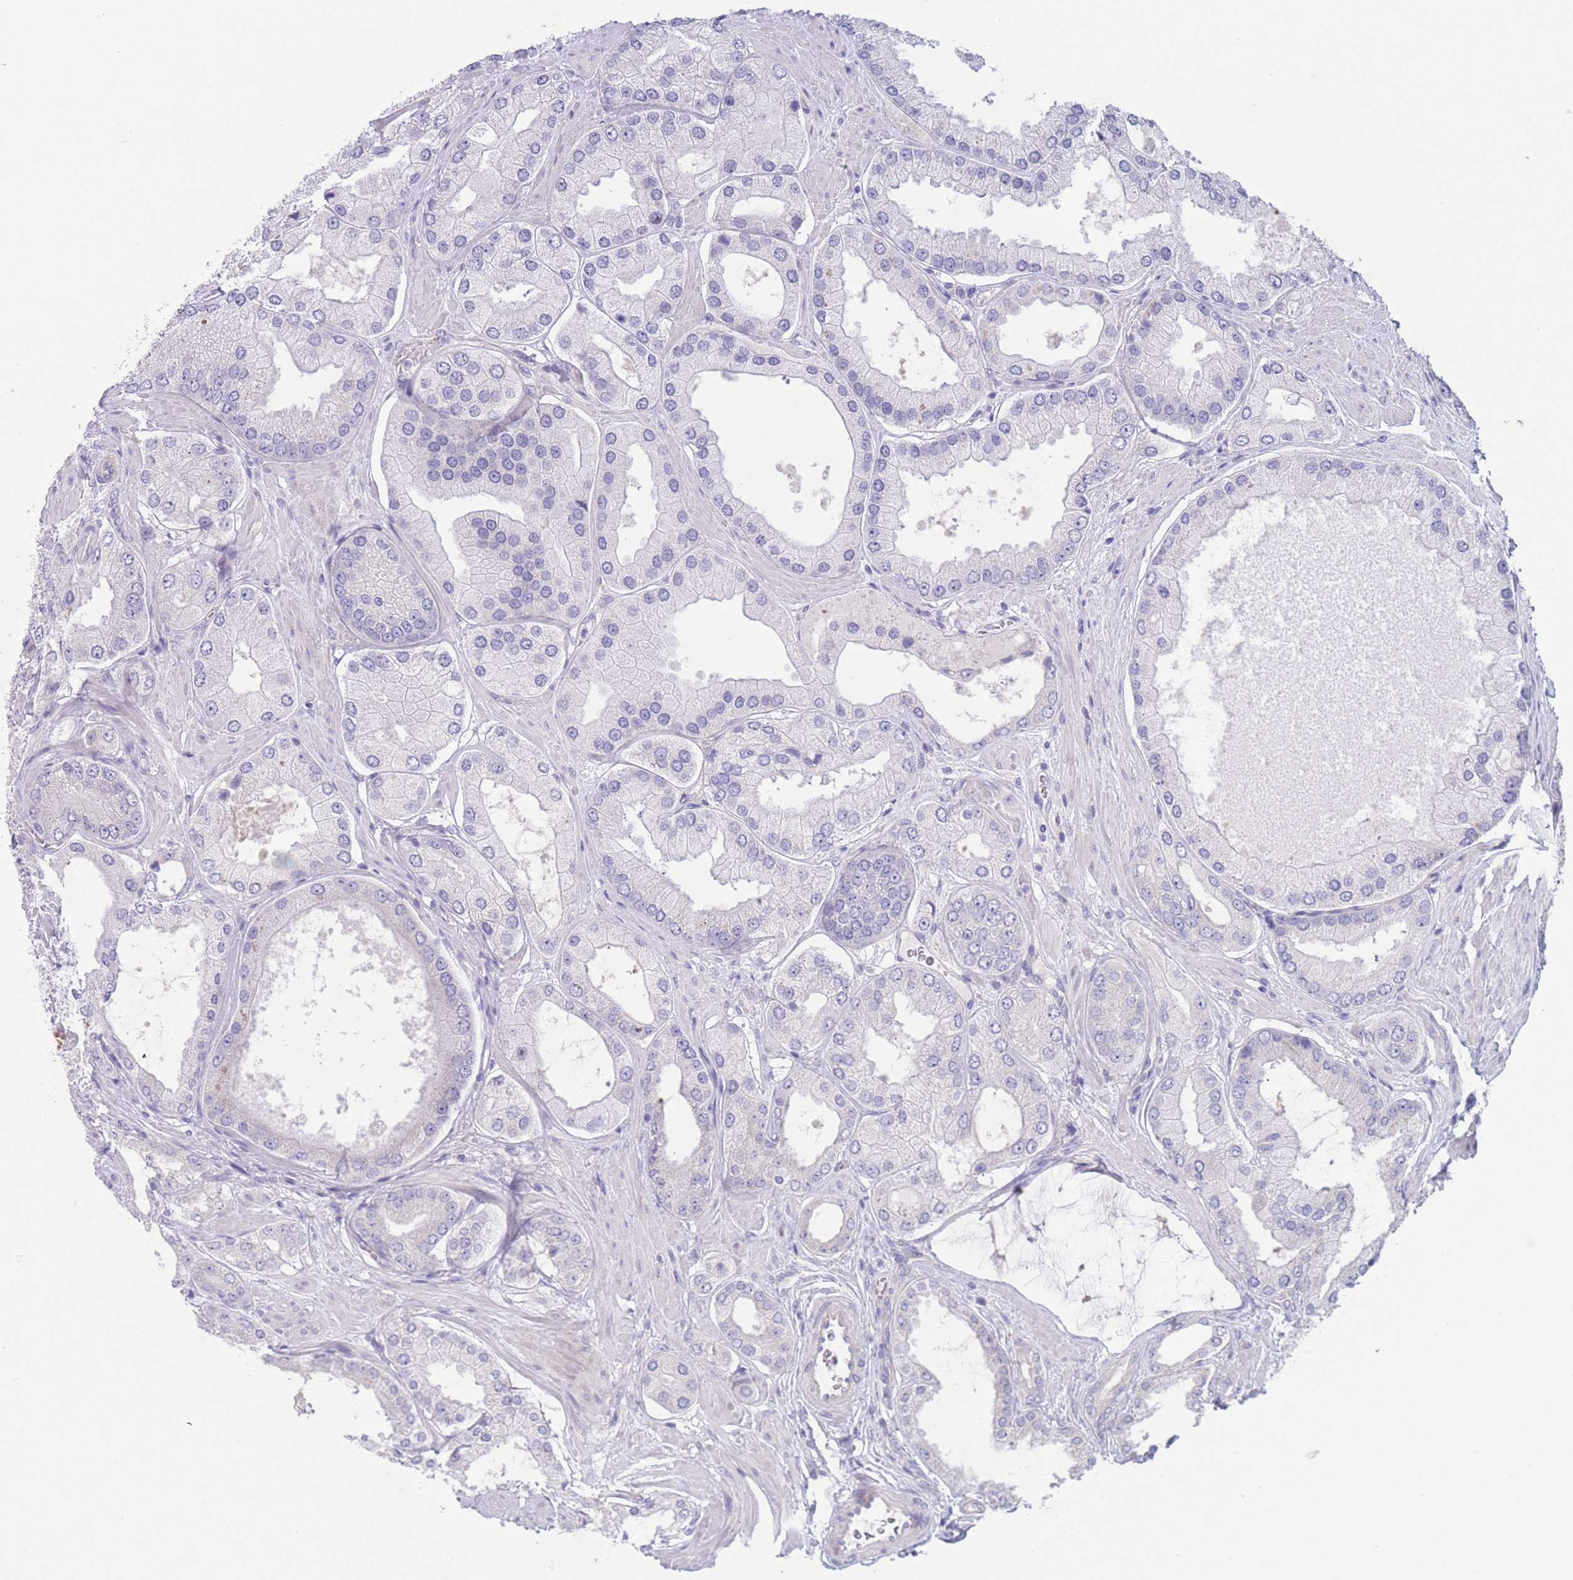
{"staining": {"intensity": "negative", "quantity": "none", "location": "none"}, "tissue": "prostate cancer", "cell_type": "Tumor cells", "image_type": "cancer", "snomed": [{"axis": "morphology", "description": "Adenocarcinoma, Low grade"}, {"axis": "topography", "description": "Prostate"}], "caption": "Prostate cancer was stained to show a protein in brown. There is no significant expression in tumor cells. (Brightfield microscopy of DAB (3,3'-diaminobenzidine) IHC at high magnification).", "gene": "ALS2CL", "patient": {"sex": "male", "age": 42}}